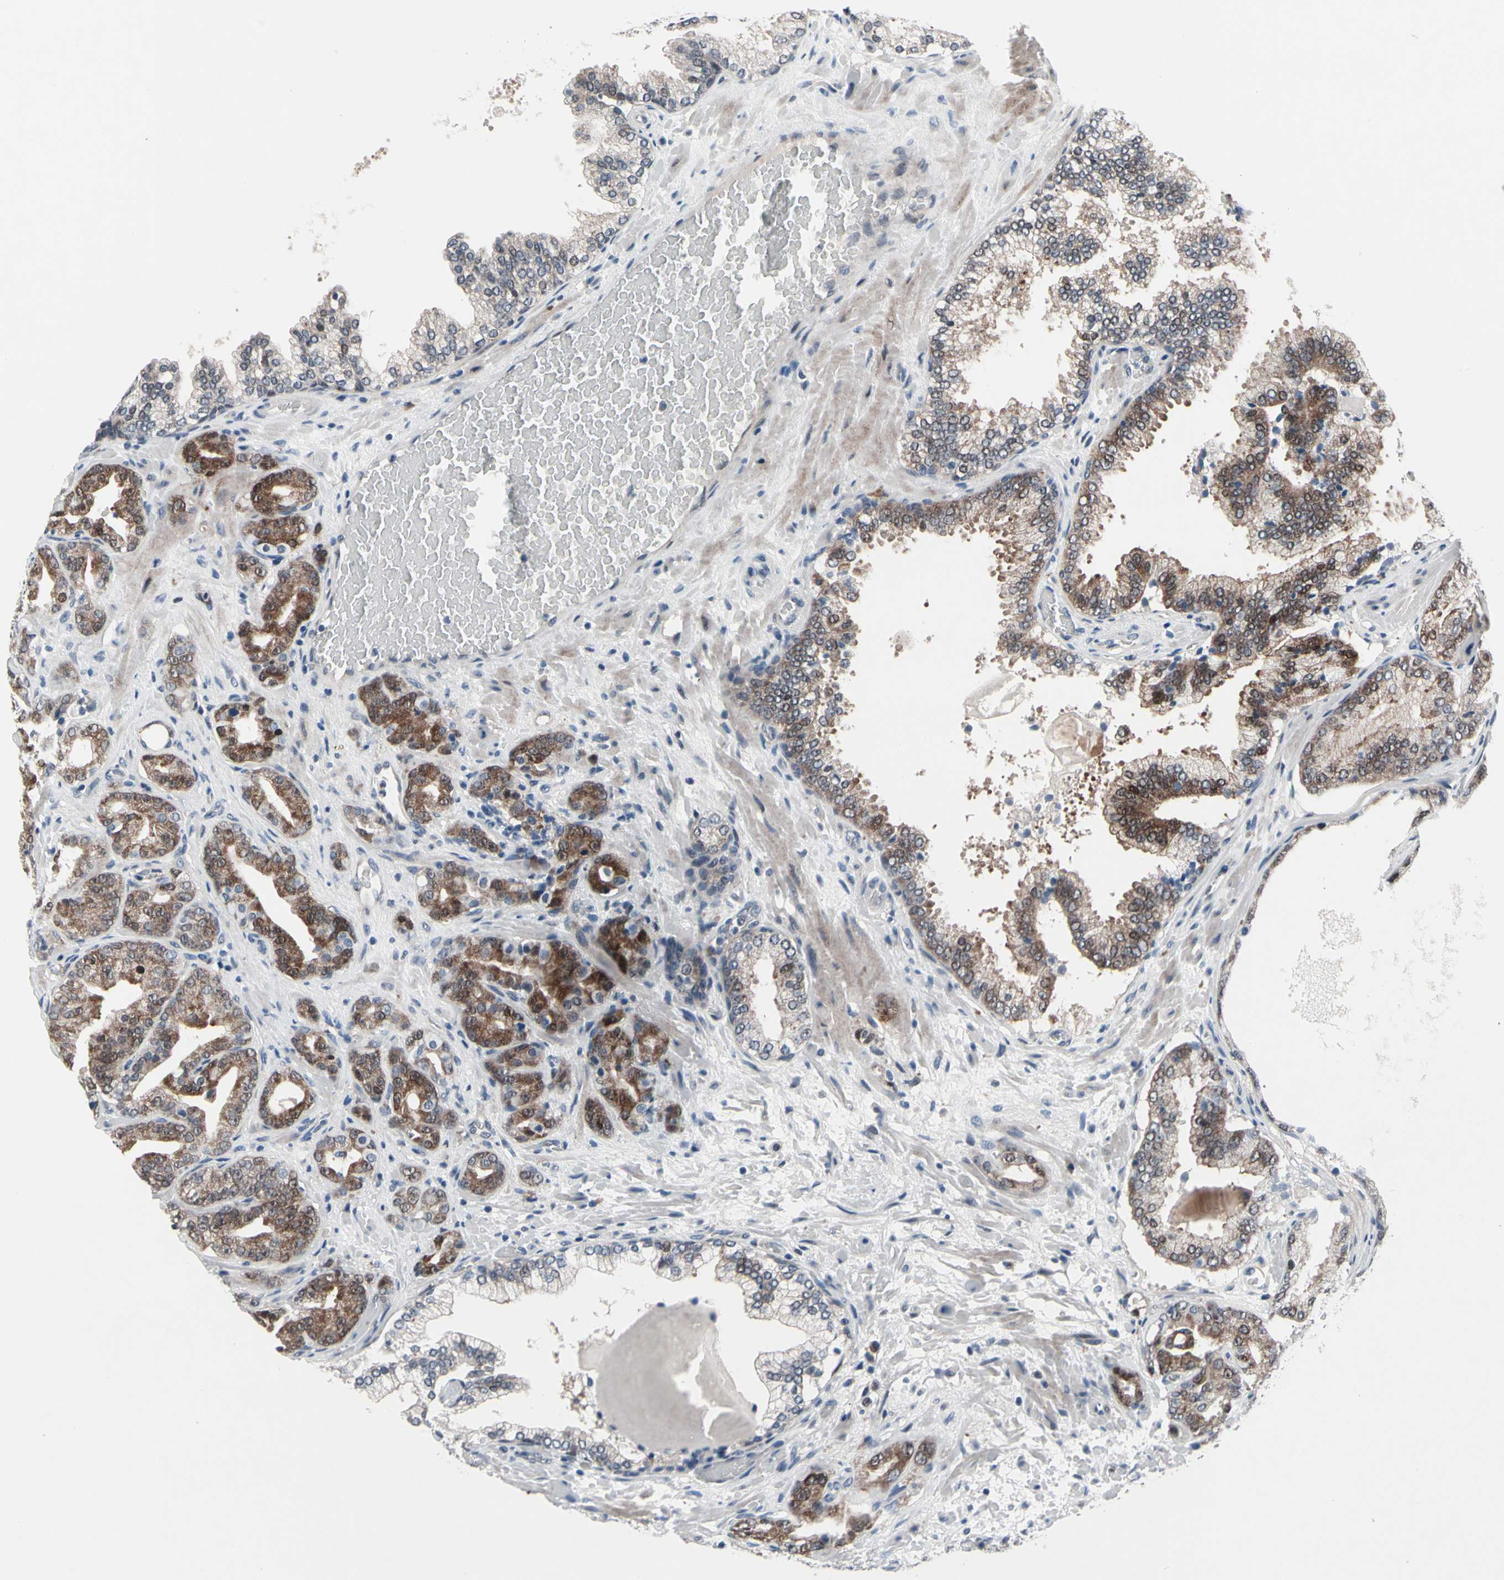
{"staining": {"intensity": "moderate", "quantity": ">75%", "location": "cytoplasmic/membranous"}, "tissue": "prostate cancer", "cell_type": "Tumor cells", "image_type": "cancer", "snomed": [{"axis": "morphology", "description": "Adenocarcinoma, Low grade"}, {"axis": "topography", "description": "Prostate"}], "caption": "Tumor cells show medium levels of moderate cytoplasmic/membranous expression in about >75% of cells in prostate cancer (low-grade adenocarcinoma). The staining was performed using DAB to visualize the protein expression in brown, while the nuclei were stained in blue with hematoxylin (Magnification: 20x).", "gene": "TXN", "patient": {"sex": "male", "age": 63}}